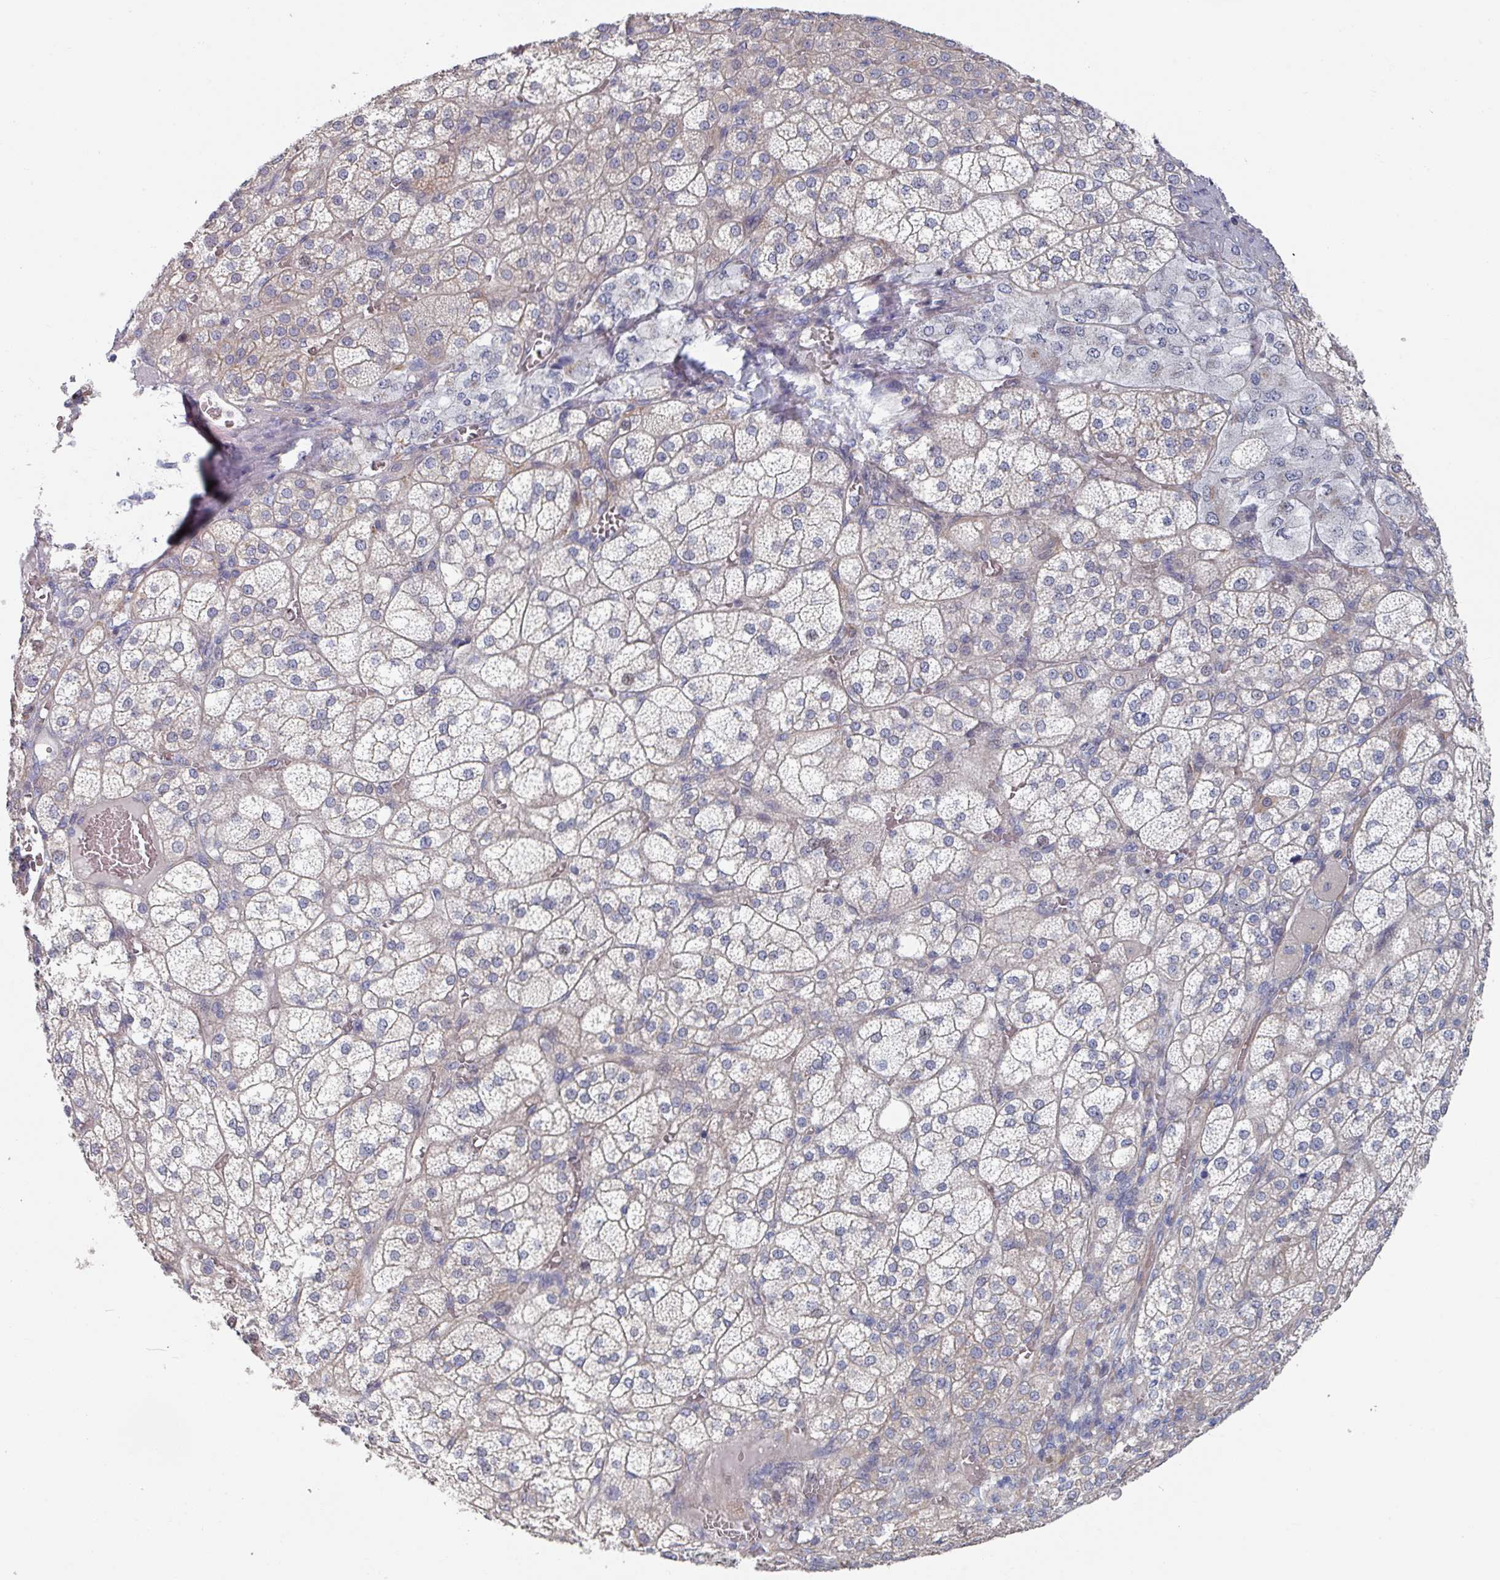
{"staining": {"intensity": "moderate", "quantity": "25%-75%", "location": "cytoplasmic/membranous"}, "tissue": "adrenal gland", "cell_type": "Glandular cells", "image_type": "normal", "snomed": [{"axis": "morphology", "description": "Normal tissue, NOS"}, {"axis": "topography", "description": "Adrenal gland"}], "caption": "Immunohistochemistry of benign adrenal gland reveals medium levels of moderate cytoplasmic/membranous expression in approximately 25%-75% of glandular cells. Nuclei are stained in blue.", "gene": "EFL1", "patient": {"sex": "female", "age": 60}}